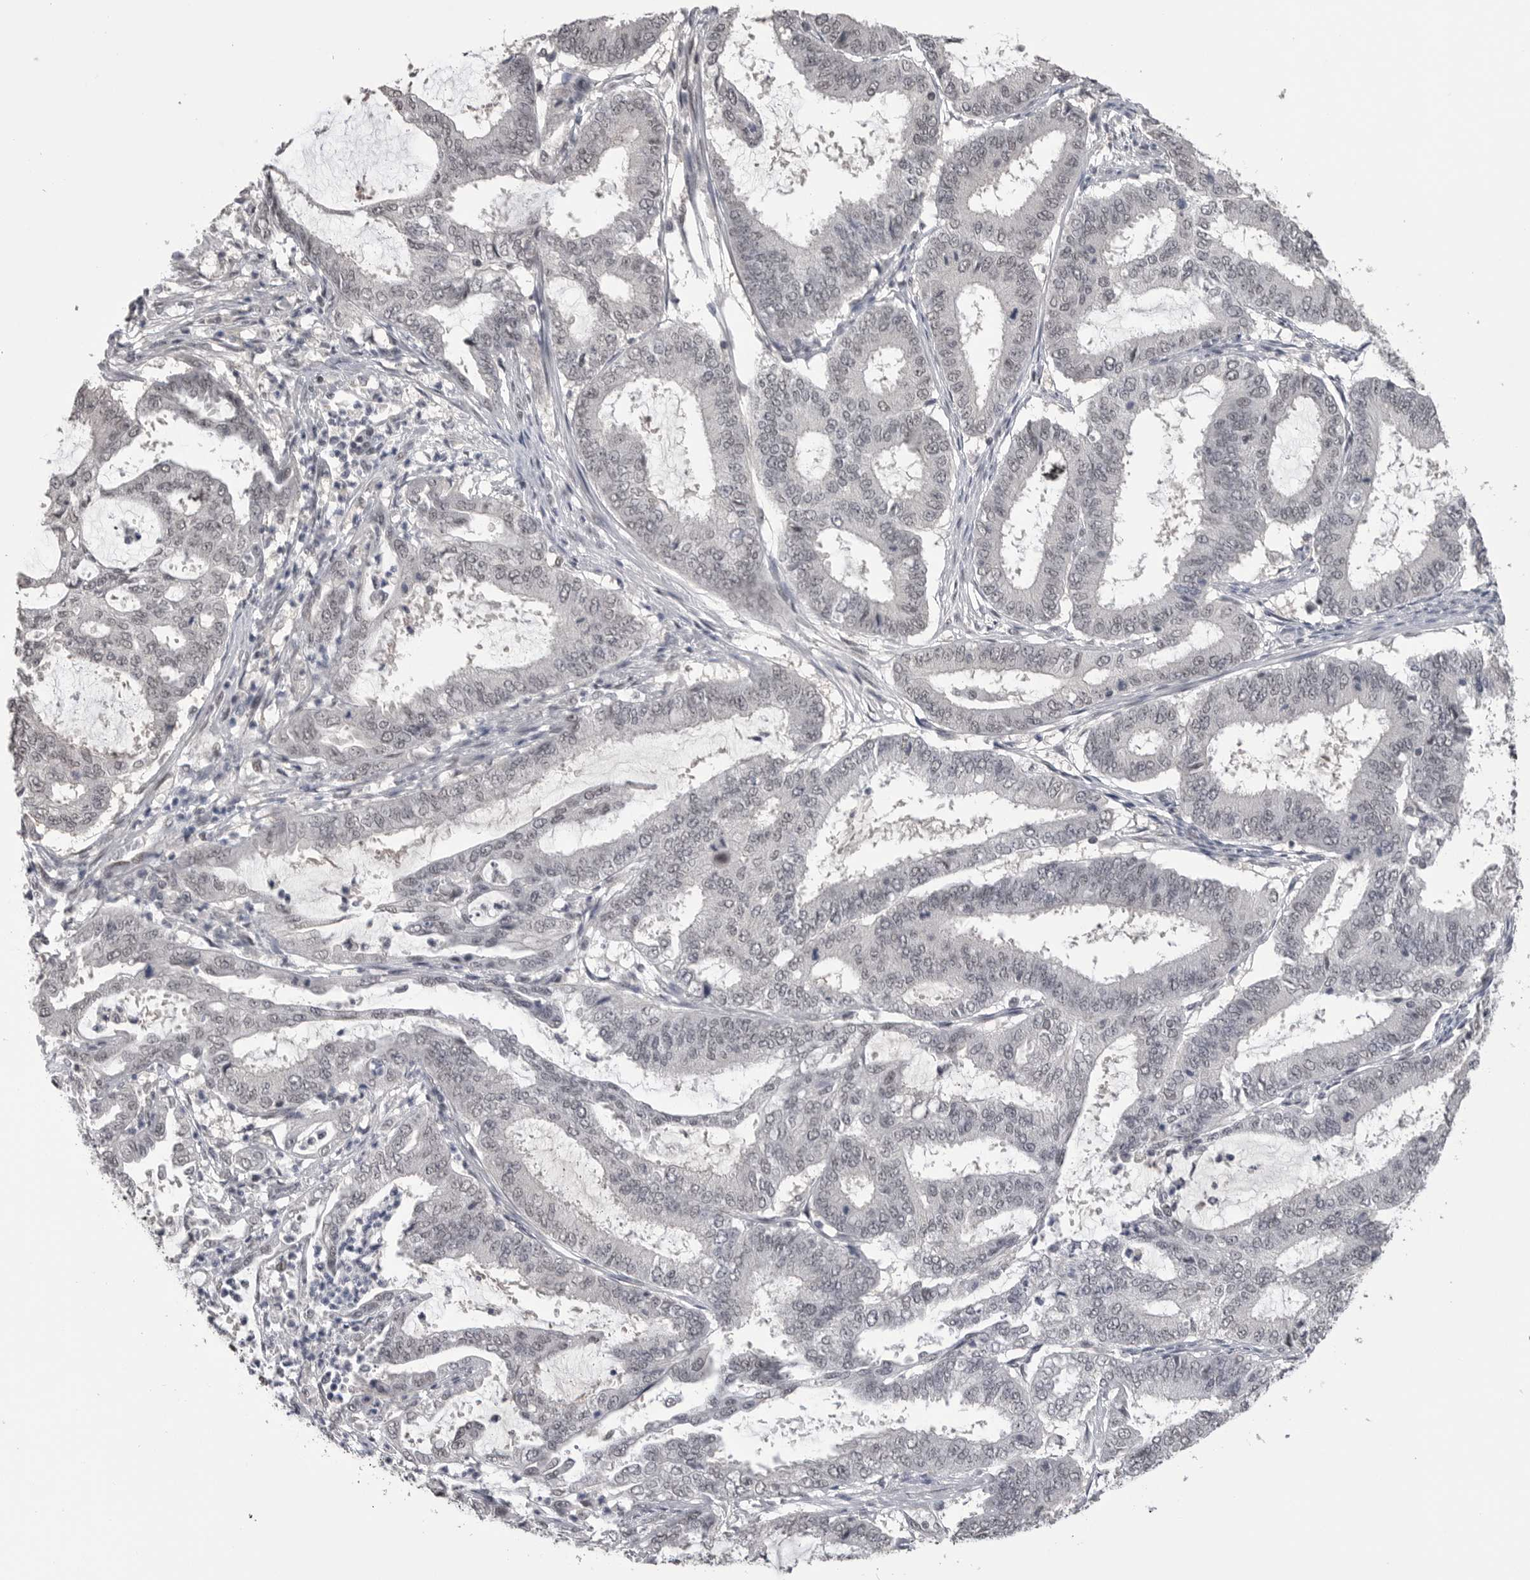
{"staining": {"intensity": "negative", "quantity": "none", "location": "none"}, "tissue": "endometrial cancer", "cell_type": "Tumor cells", "image_type": "cancer", "snomed": [{"axis": "morphology", "description": "Adenocarcinoma, NOS"}, {"axis": "topography", "description": "Endometrium"}], "caption": "Endometrial cancer (adenocarcinoma) was stained to show a protein in brown. There is no significant positivity in tumor cells.", "gene": "DLG2", "patient": {"sex": "female", "age": 51}}